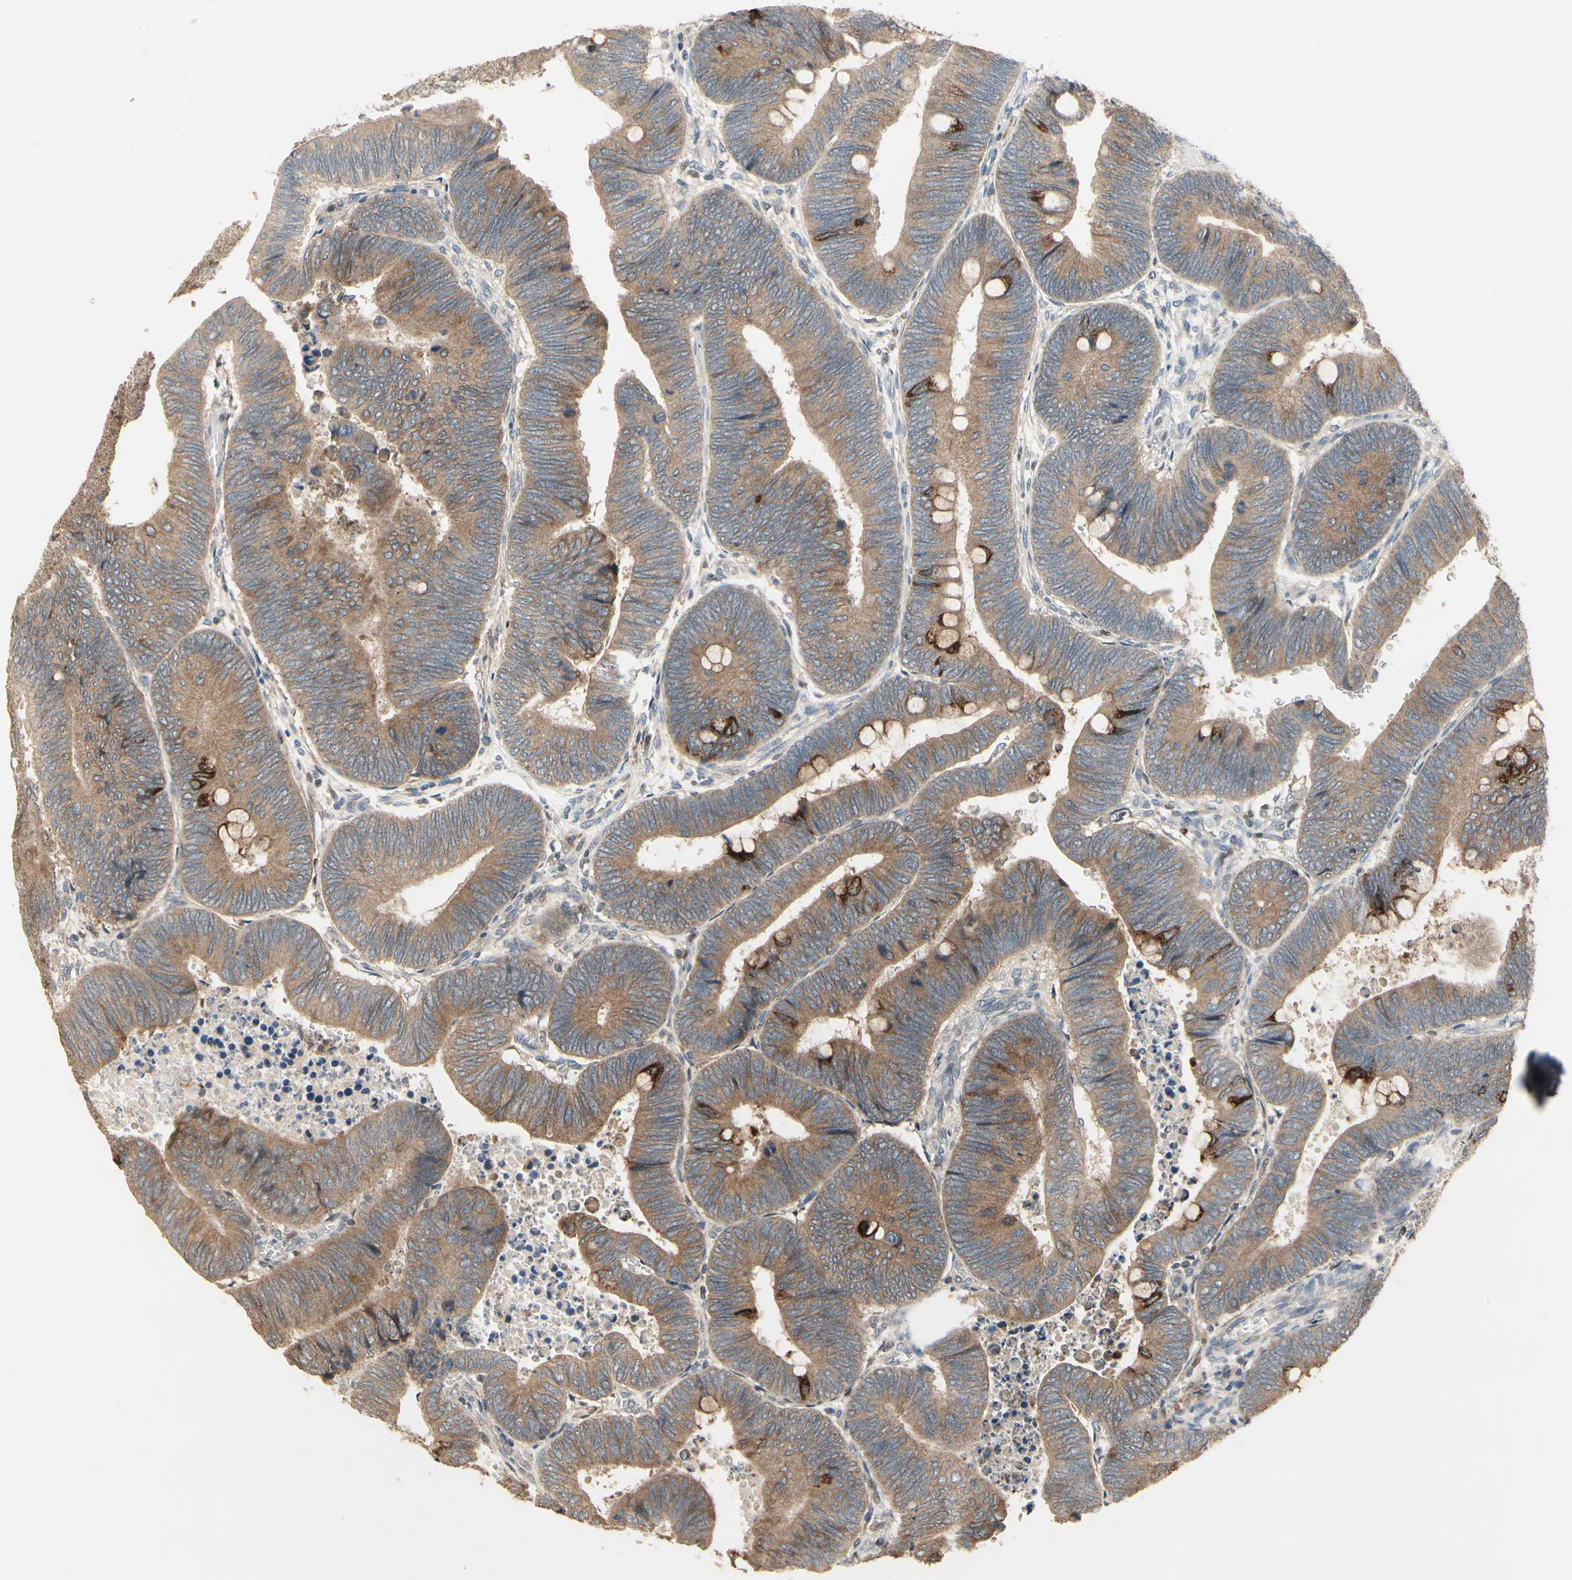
{"staining": {"intensity": "strong", "quantity": ">75%", "location": "cytoplasmic/membranous"}, "tissue": "colorectal cancer", "cell_type": "Tumor cells", "image_type": "cancer", "snomed": [{"axis": "morphology", "description": "Normal tissue, NOS"}, {"axis": "morphology", "description": "Adenocarcinoma, NOS"}, {"axis": "topography", "description": "Rectum"}, {"axis": "topography", "description": "Peripheral nerve tissue"}], "caption": "About >75% of tumor cells in adenocarcinoma (colorectal) reveal strong cytoplasmic/membranous protein staining as visualized by brown immunohistochemical staining.", "gene": "CGREF1", "patient": {"sex": "male", "age": 92}}